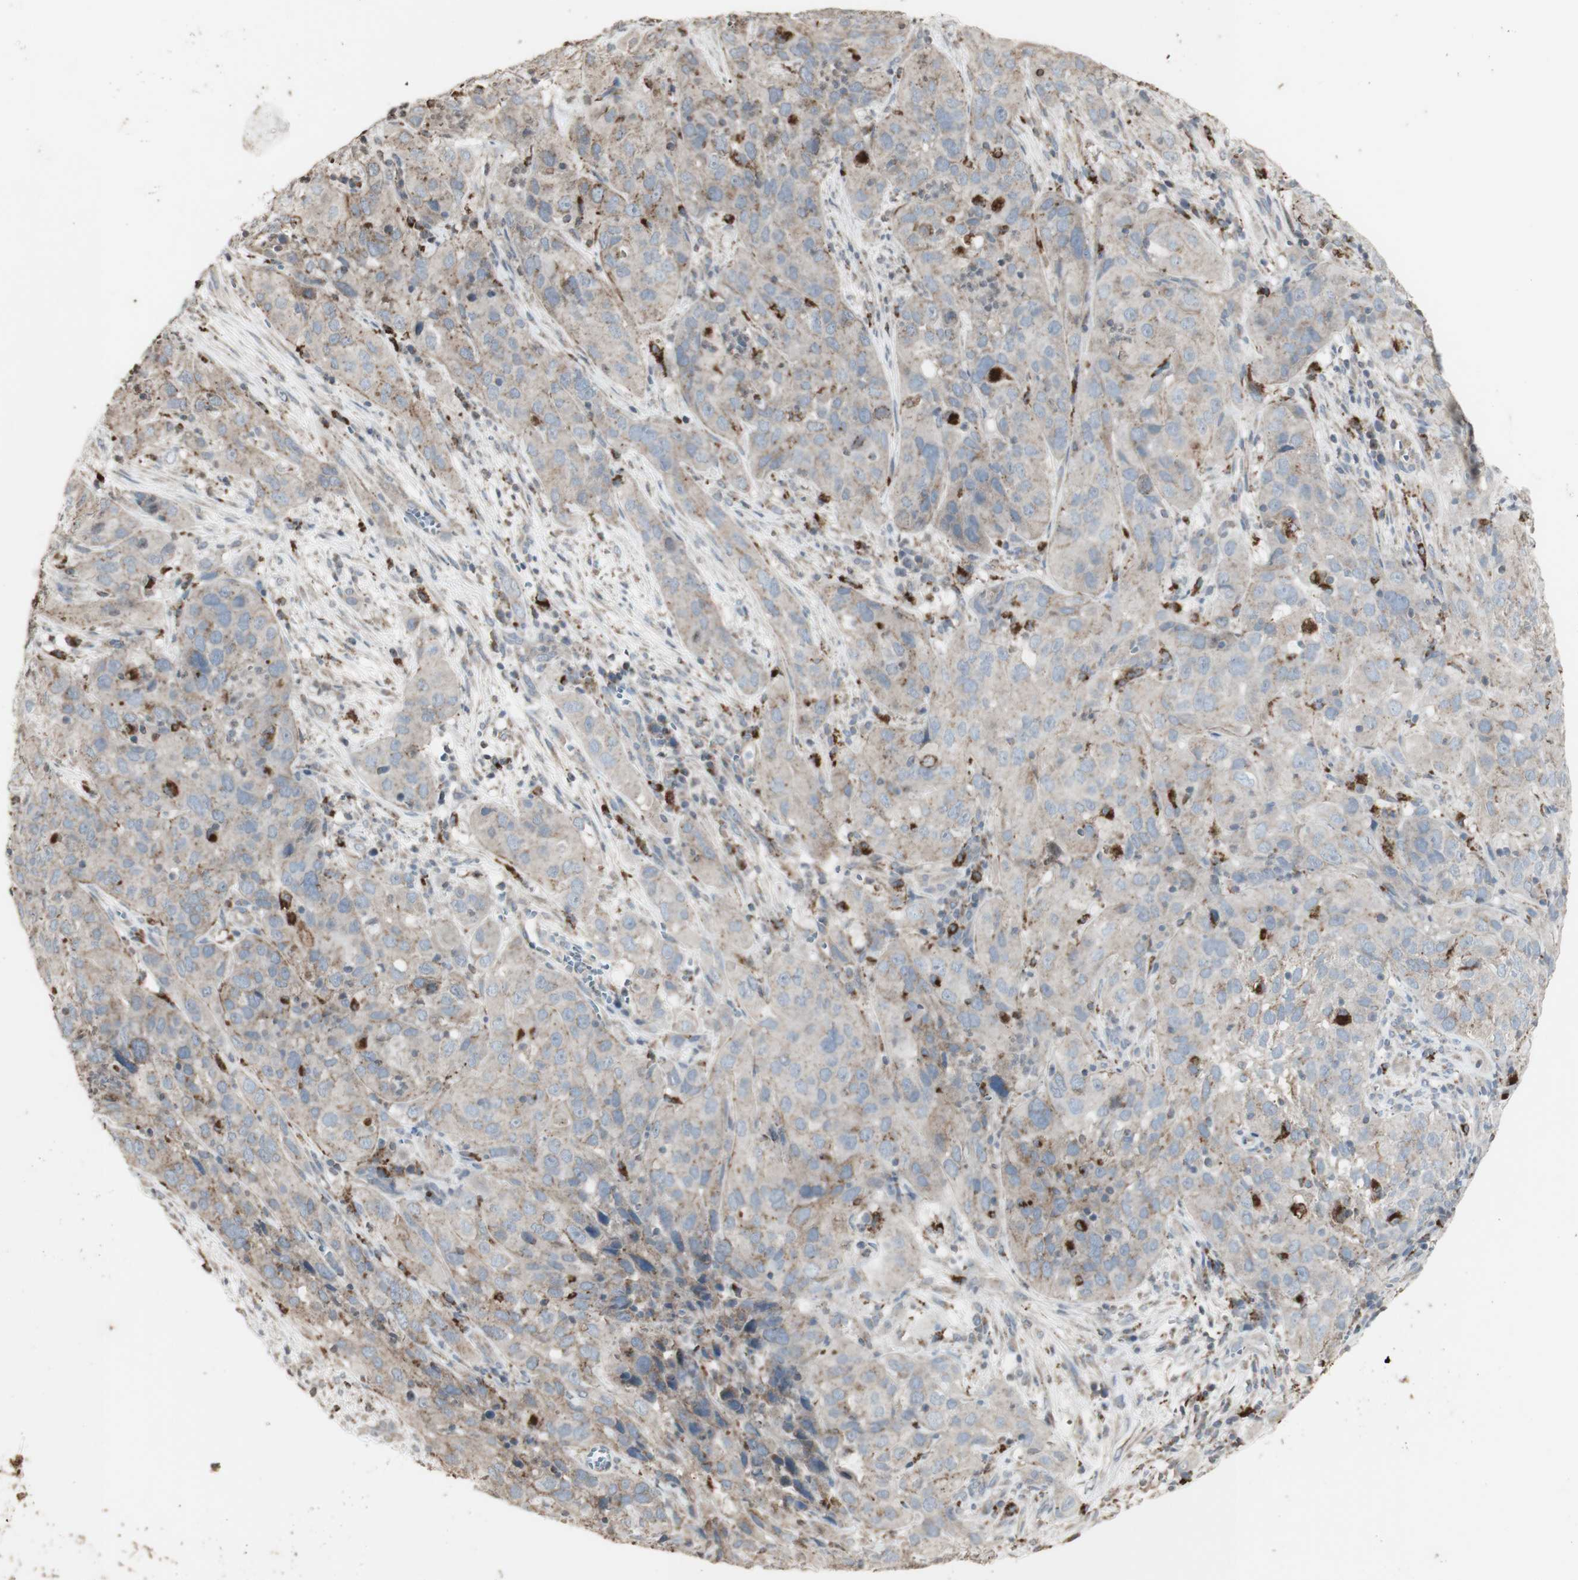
{"staining": {"intensity": "weak", "quantity": "25%-75%", "location": "cytoplasmic/membranous"}, "tissue": "cervical cancer", "cell_type": "Tumor cells", "image_type": "cancer", "snomed": [{"axis": "morphology", "description": "Squamous cell carcinoma, NOS"}, {"axis": "topography", "description": "Cervix"}], "caption": "A photomicrograph of cervical cancer stained for a protein demonstrates weak cytoplasmic/membranous brown staining in tumor cells. The staining is performed using DAB brown chromogen to label protein expression. The nuclei are counter-stained blue using hematoxylin.", "gene": "ATP6V1E1", "patient": {"sex": "female", "age": 32}}